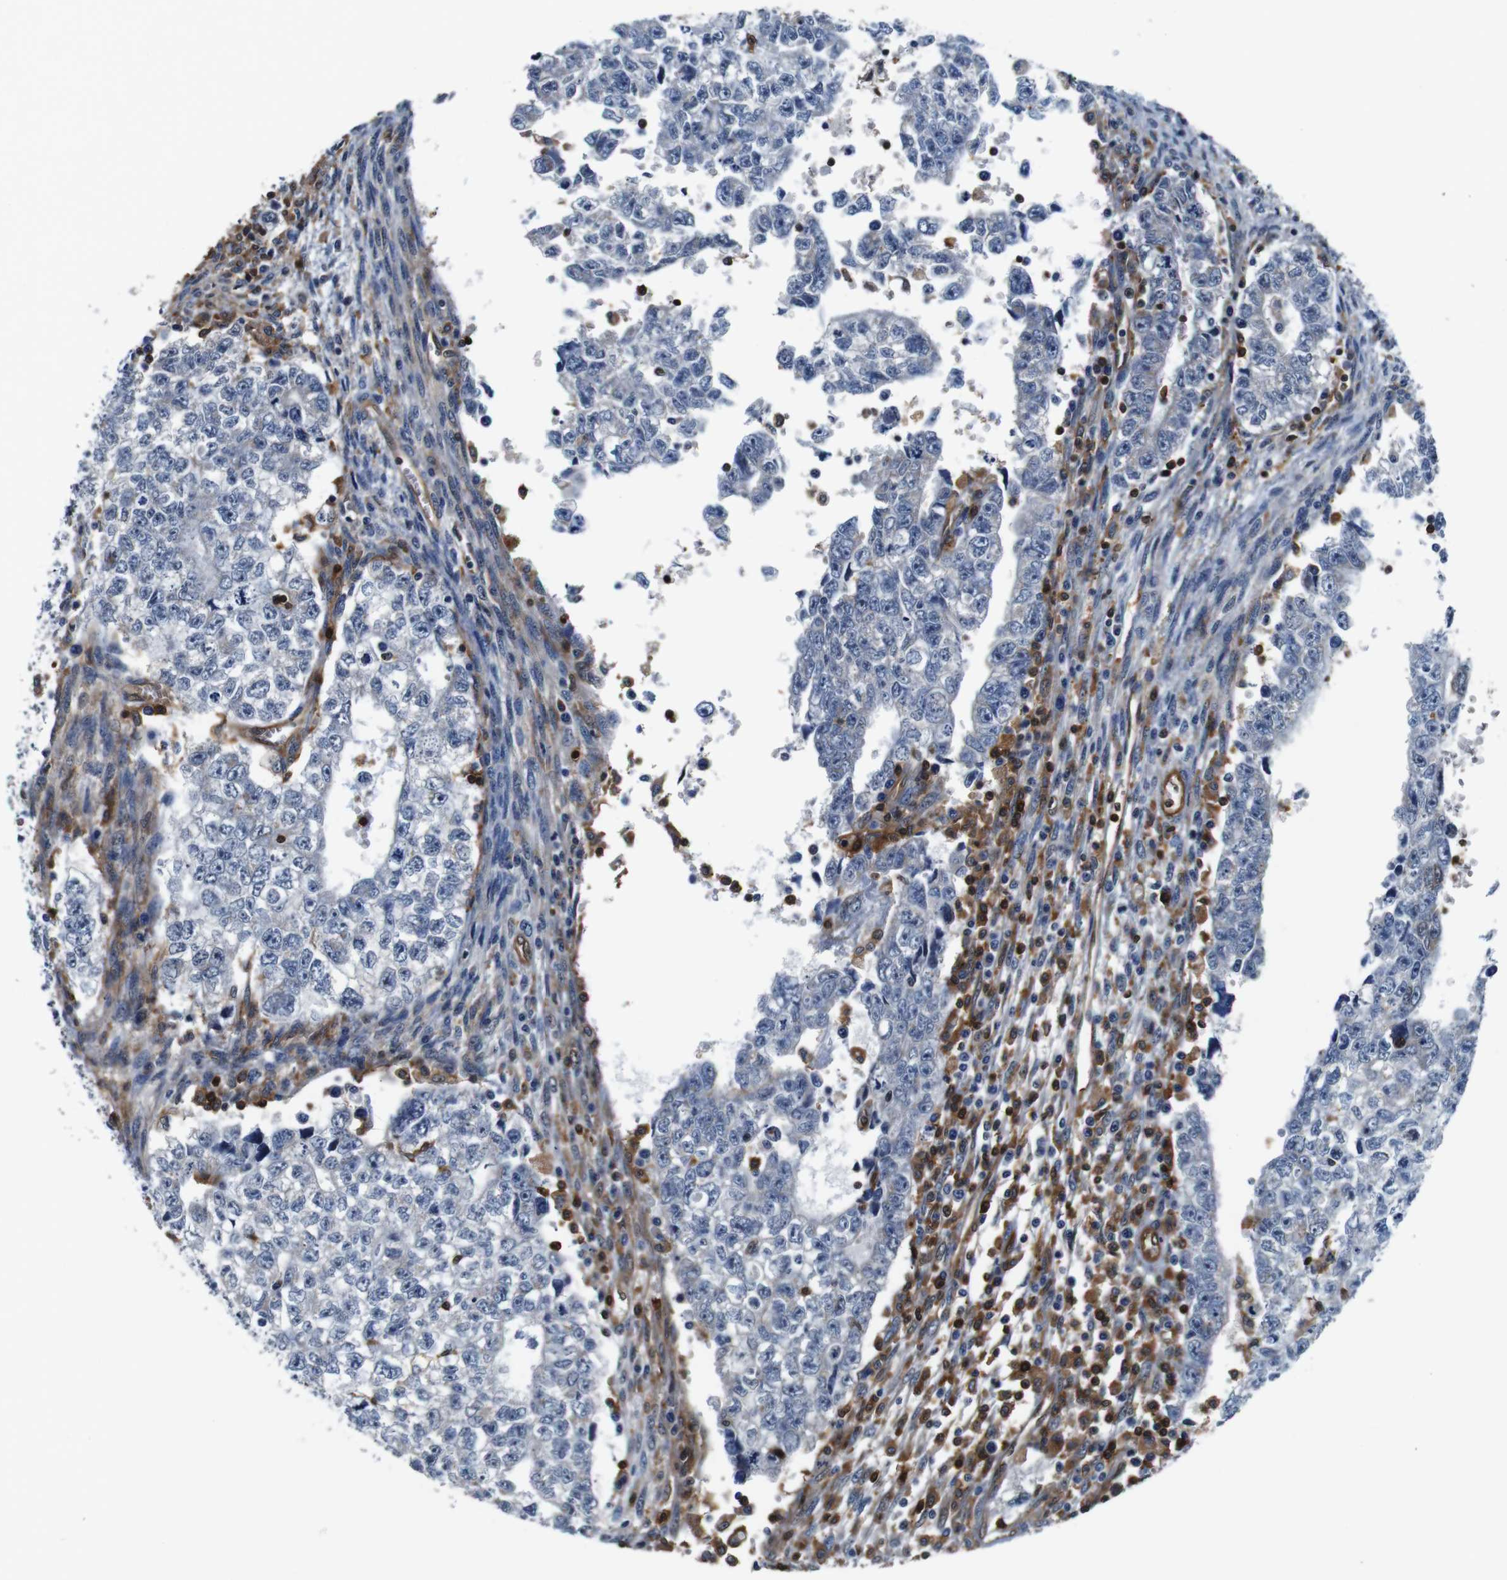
{"staining": {"intensity": "negative", "quantity": "none", "location": "none"}, "tissue": "testis cancer", "cell_type": "Tumor cells", "image_type": "cancer", "snomed": [{"axis": "morphology", "description": "Seminoma, NOS"}, {"axis": "morphology", "description": "Carcinoma, Embryonal, NOS"}, {"axis": "topography", "description": "Testis"}], "caption": "Testis cancer stained for a protein using immunohistochemistry (IHC) reveals no positivity tumor cells.", "gene": "ANXA1", "patient": {"sex": "male", "age": 38}}